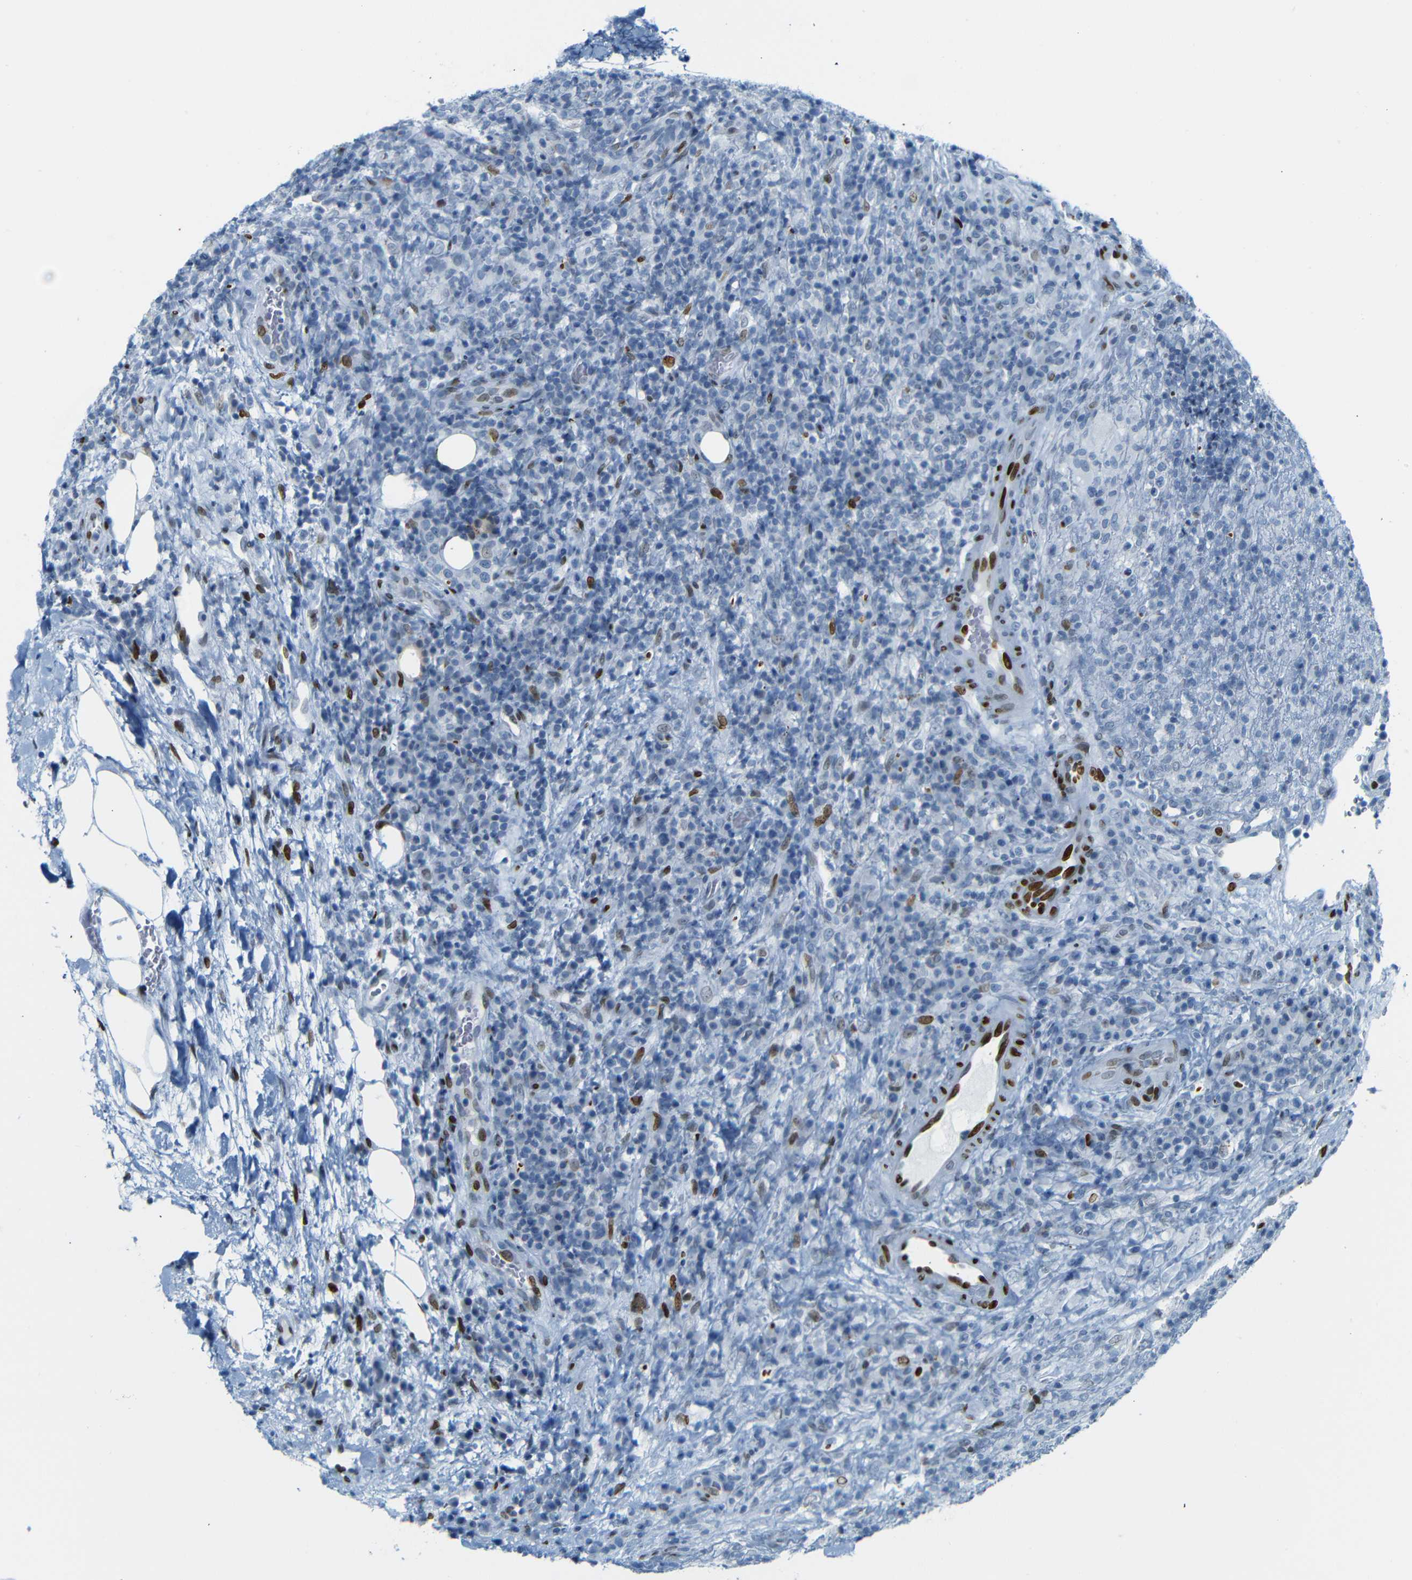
{"staining": {"intensity": "negative", "quantity": "none", "location": "none"}, "tissue": "lymphoma", "cell_type": "Tumor cells", "image_type": "cancer", "snomed": [{"axis": "morphology", "description": "Malignant lymphoma, non-Hodgkin's type, High grade"}, {"axis": "topography", "description": "Lymph node"}], "caption": "Tumor cells are negative for brown protein staining in lymphoma.", "gene": "NPIPB15", "patient": {"sex": "female", "age": 76}}